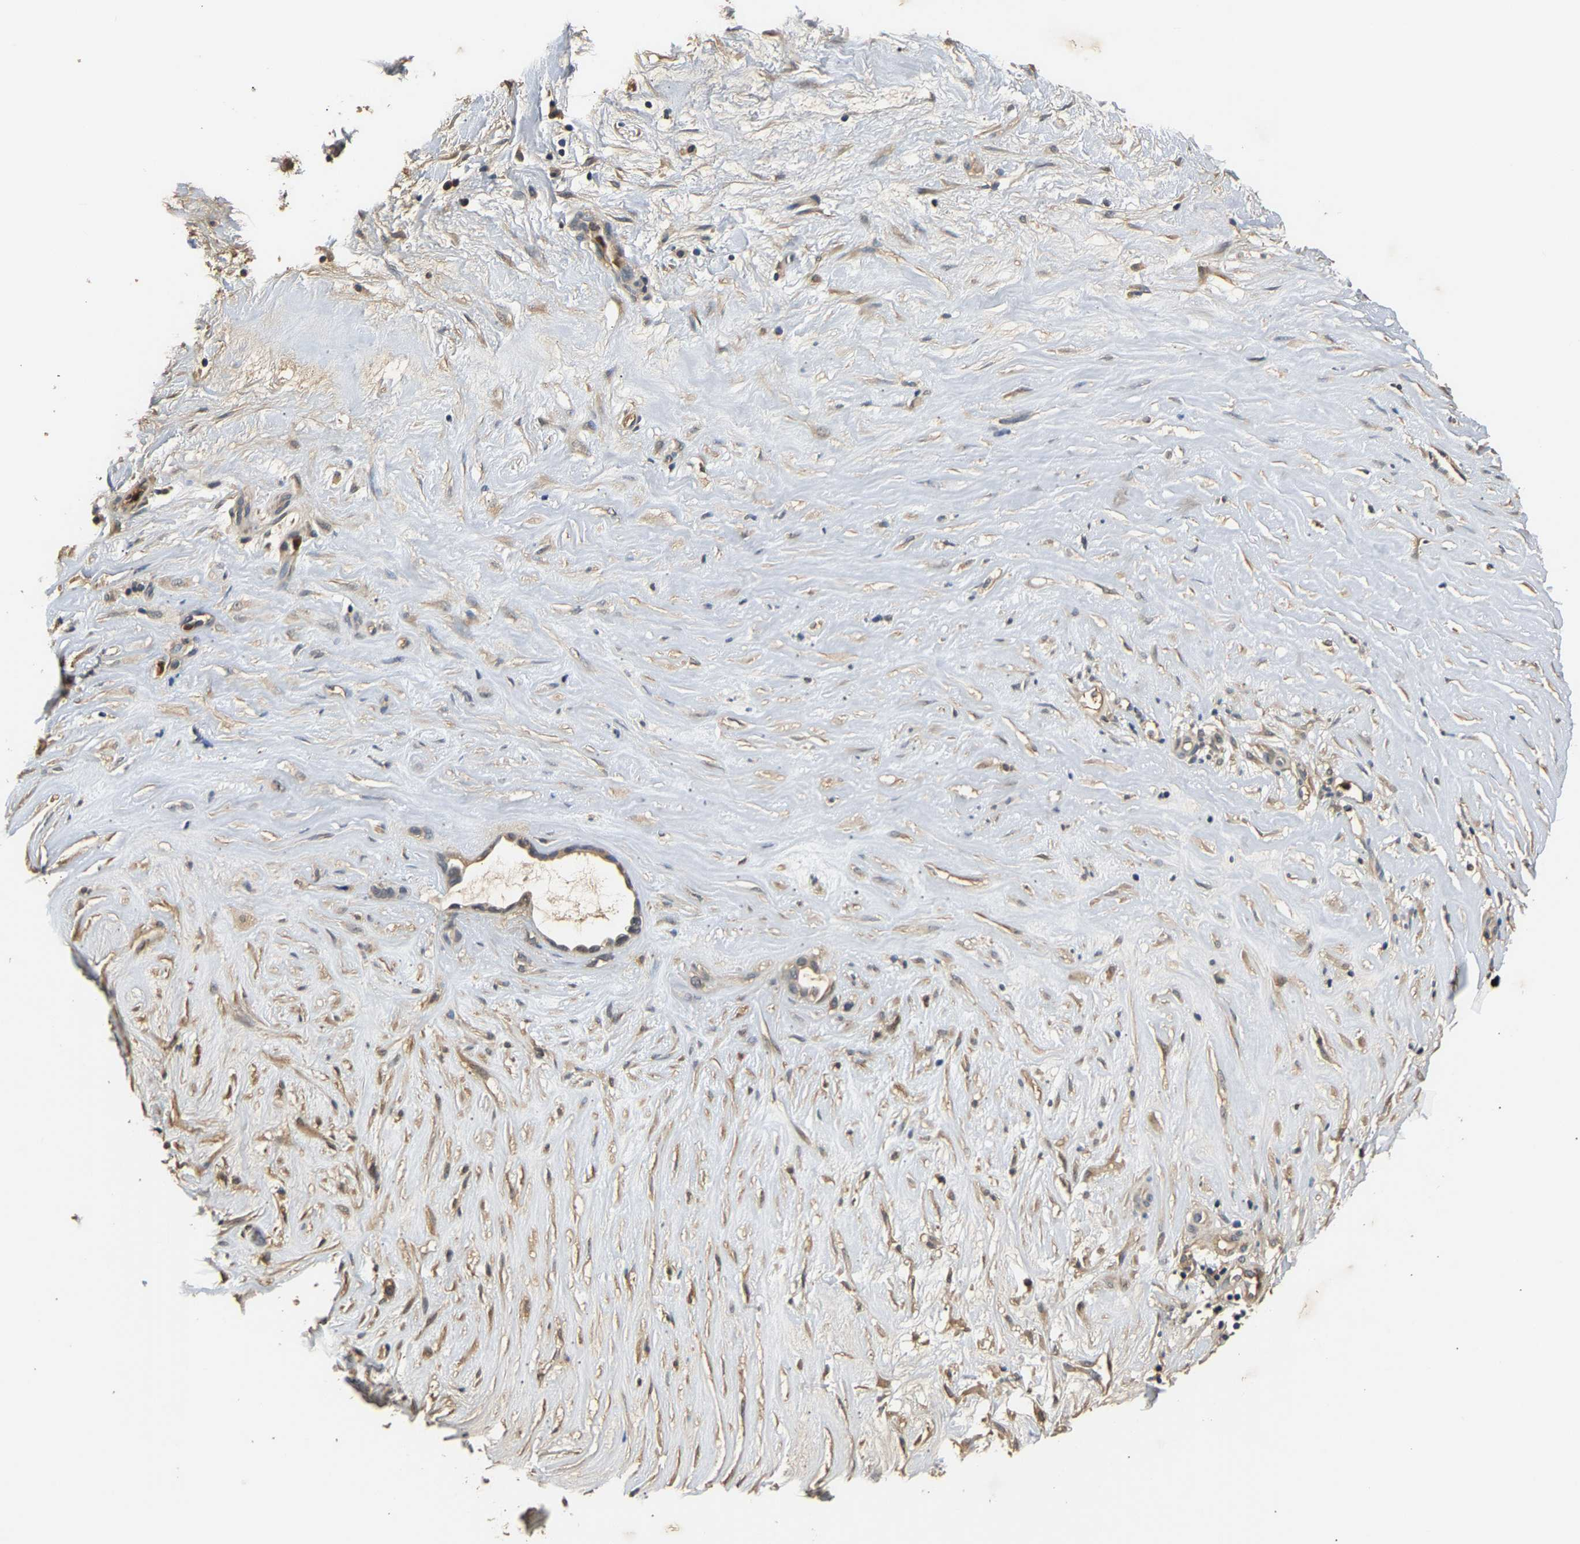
{"staining": {"intensity": "negative", "quantity": "none", "location": "none"}, "tissue": "liver cancer", "cell_type": "Tumor cells", "image_type": "cancer", "snomed": [{"axis": "morphology", "description": "Cholangiocarcinoma"}, {"axis": "topography", "description": "Liver"}], "caption": "DAB immunohistochemical staining of liver cancer shows no significant expression in tumor cells.", "gene": "GPI", "patient": {"sex": "female", "age": 70}}